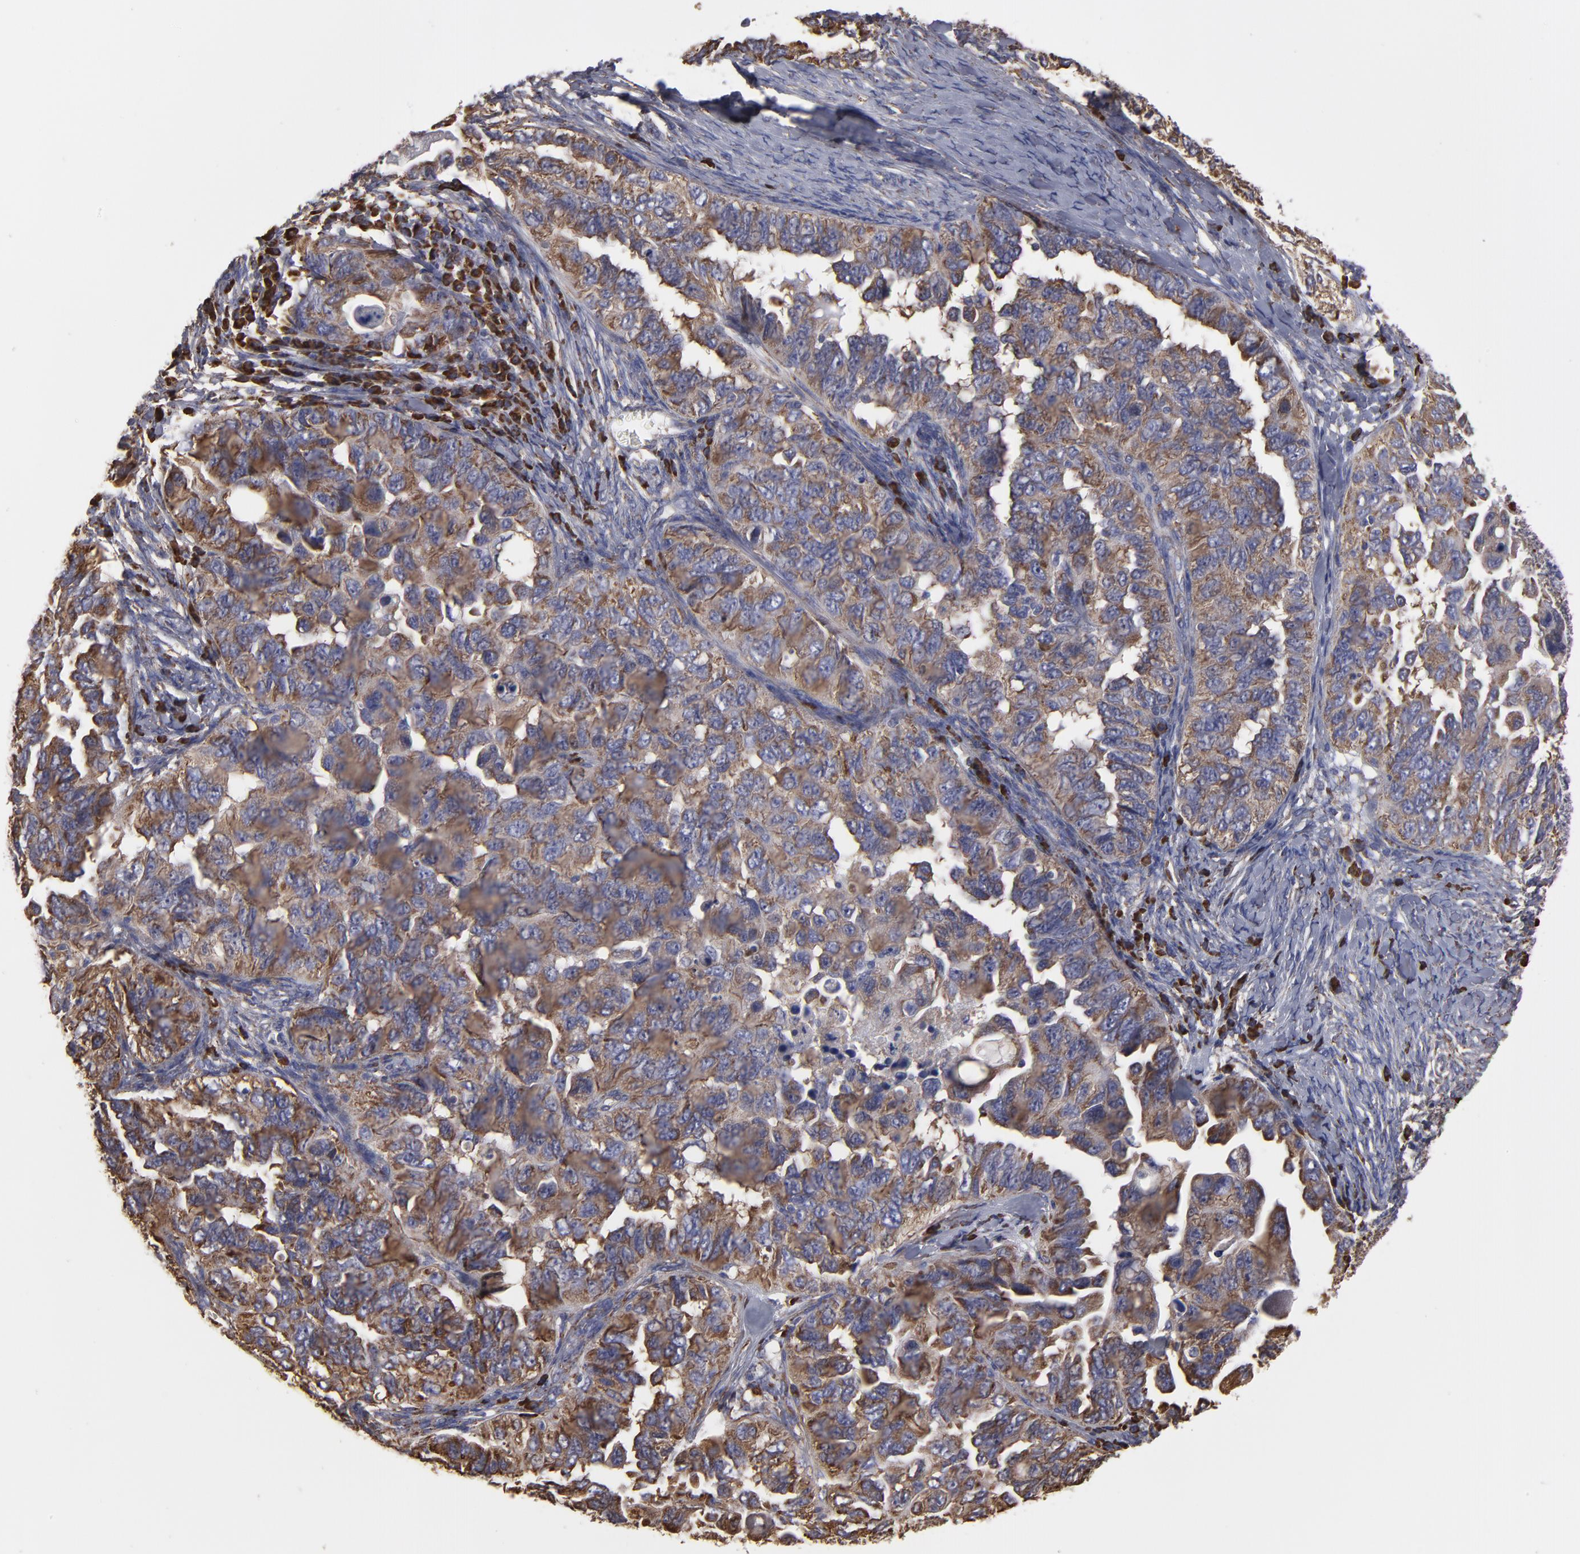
{"staining": {"intensity": "moderate", "quantity": ">75%", "location": "cytoplasmic/membranous"}, "tissue": "ovarian cancer", "cell_type": "Tumor cells", "image_type": "cancer", "snomed": [{"axis": "morphology", "description": "Cystadenocarcinoma, serous, NOS"}, {"axis": "topography", "description": "Ovary"}], "caption": "Ovarian serous cystadenocarcinoma tissue exhibits moderate cytoplasmic/membranous positivity in about >75% of tumor cells, visualized by immunohistochemistry.", "gene": "SND1", "patient": {"sex": "female", "age": 82}}